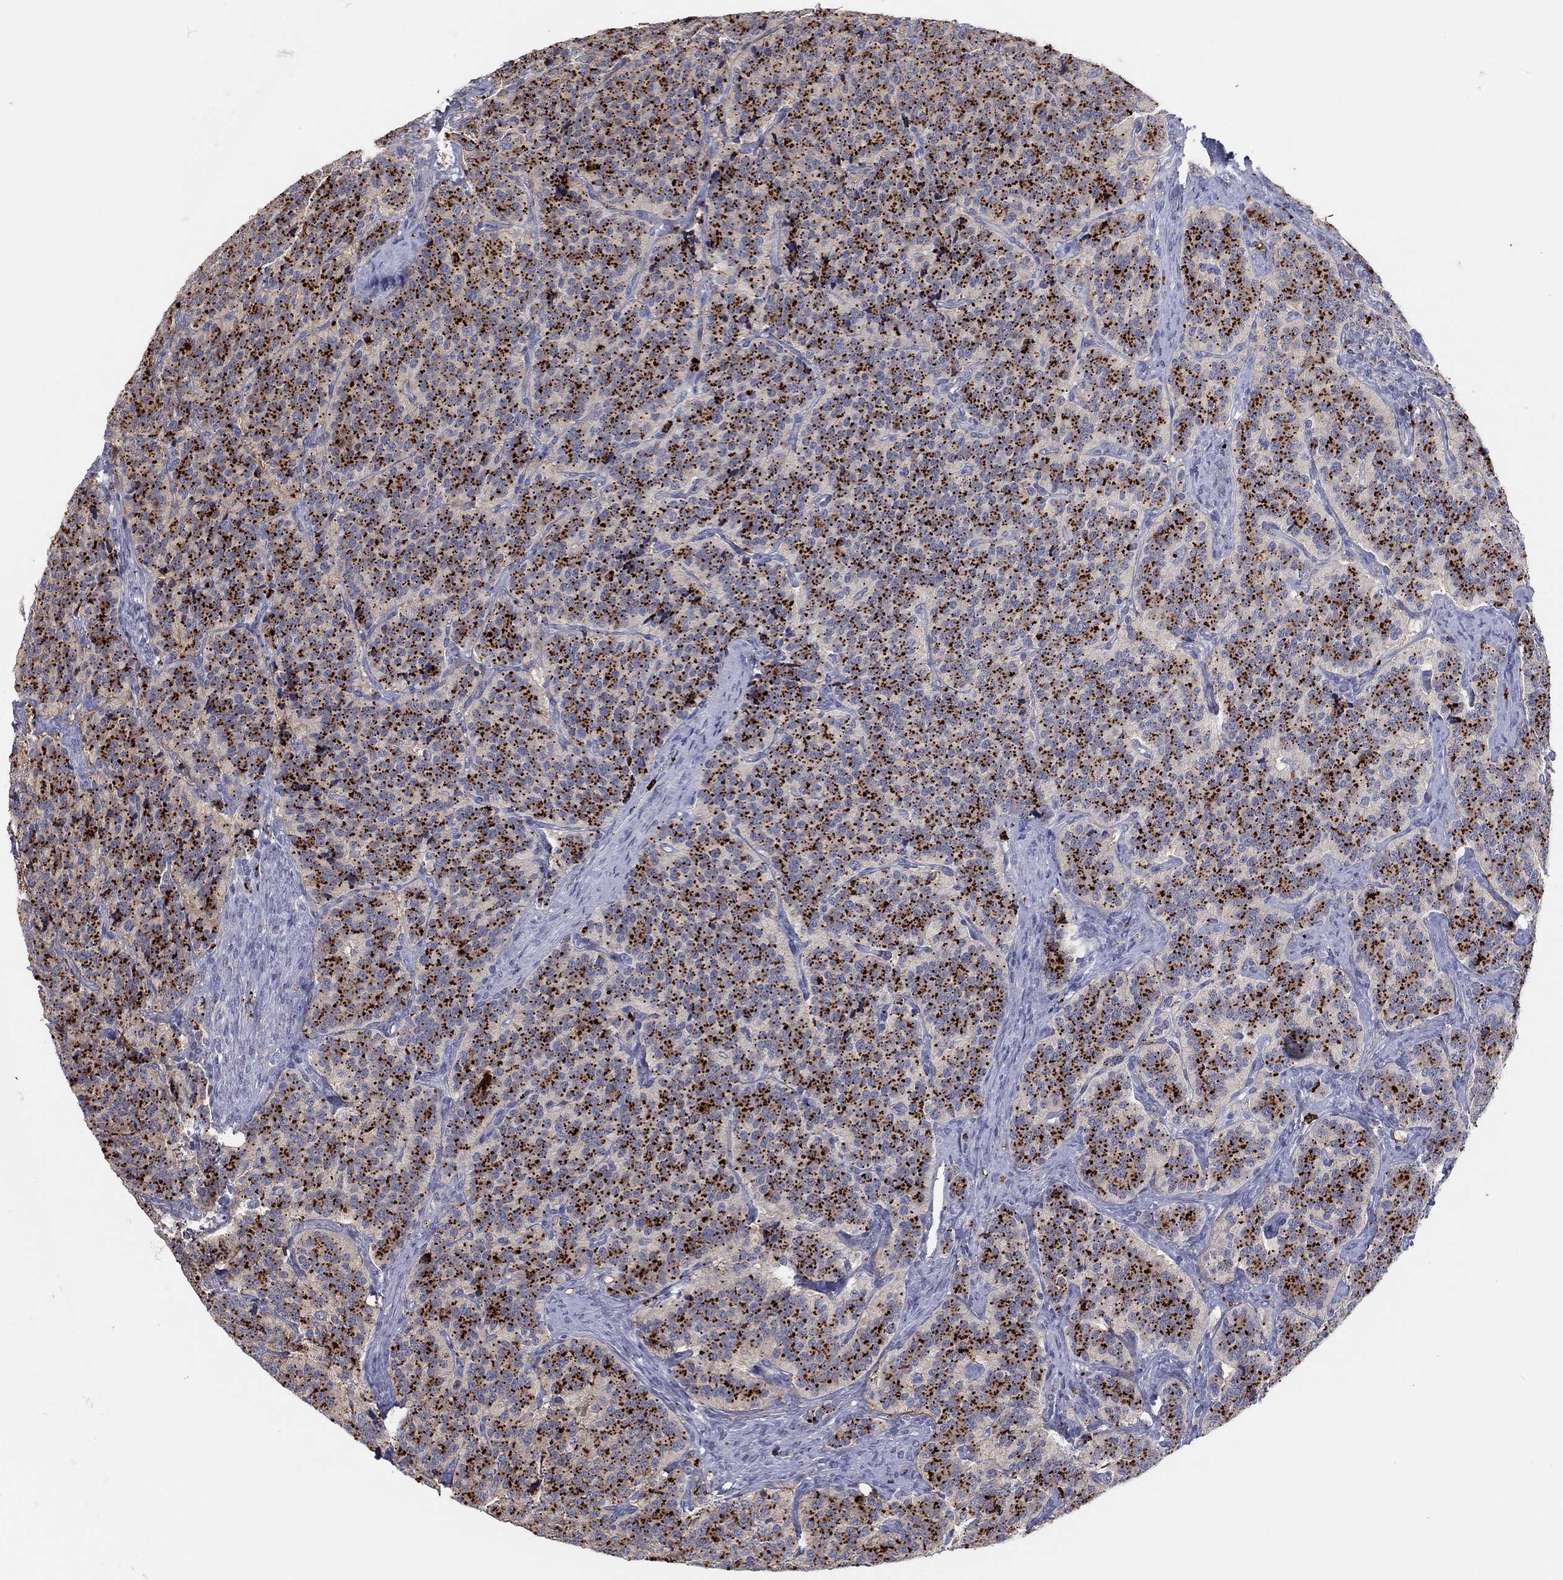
{"staining": {"intensity": "strong", "quantity": ">75%", "location": "cytoplasmic/membranous"}, "tissue": "carcinoid", "cell_type": "Tumor cells", "image_type": "cancer", "snomed": [{"axis": "morphology", "description": "Carcinoid, malignant, NOS"}, {"axis": "topography", "description": "Small intestine"}], "caption": "IHC staining of carcinoid, which exhibits high levels of strong cytoplasmic/membranous expression in about >75% of tumor cells indicating strong cytoplasmic/membranous protein positivity. The staining was performed using DAB (3,3'-diaminobenzidine) (brown) for protein detection and nuclei were counterstained in hematoxylin (blue).", "gene": "PLAC8", "patient": {"sex": "female", "age": 58}}